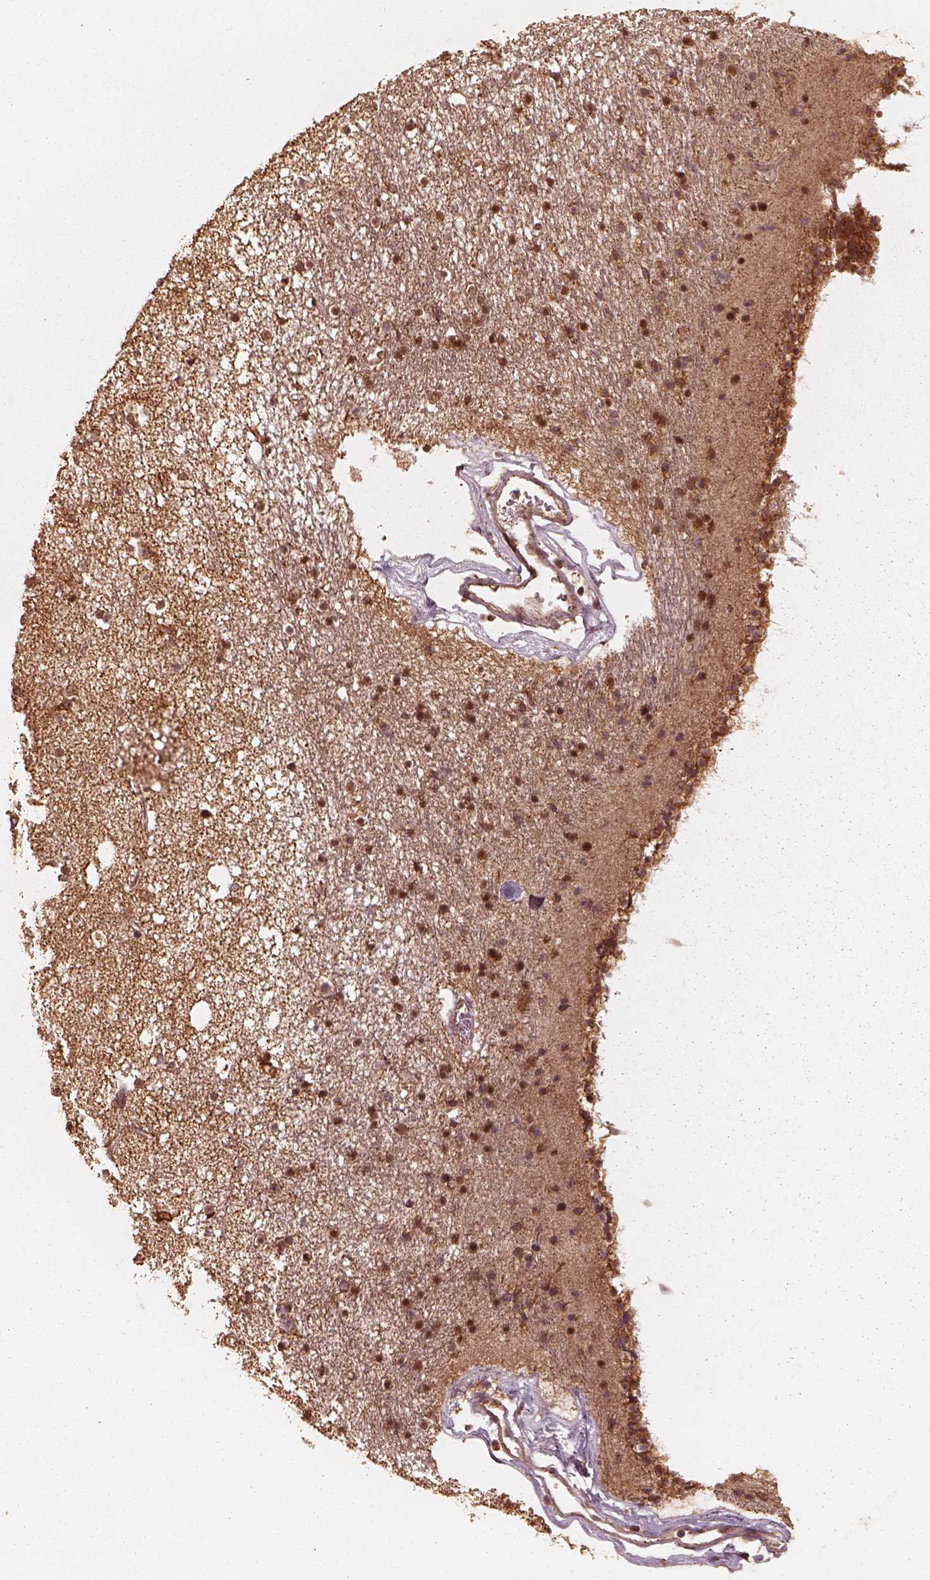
{"staining": {"intensity": "moderate", "quantity": ">75%", "location": "cytoplasmic/membranous"}, "tissue": "caudate", "cell_type": "Glial cells", "image_type": "normal", "snomed": [{"axis": "morphology", "description": "Normal tissue, NOS"}, {"axis": "topography", "description": "Lateral ventricle wall"}], "caption": "Benign caudate was stained to show a protein in brown. There is medium levels of moderate cytoplasmic/membranous staining in about >75% of glial cells.", "gene": "DNAJC25", "patient": {"sex": "female", "age": 71}}